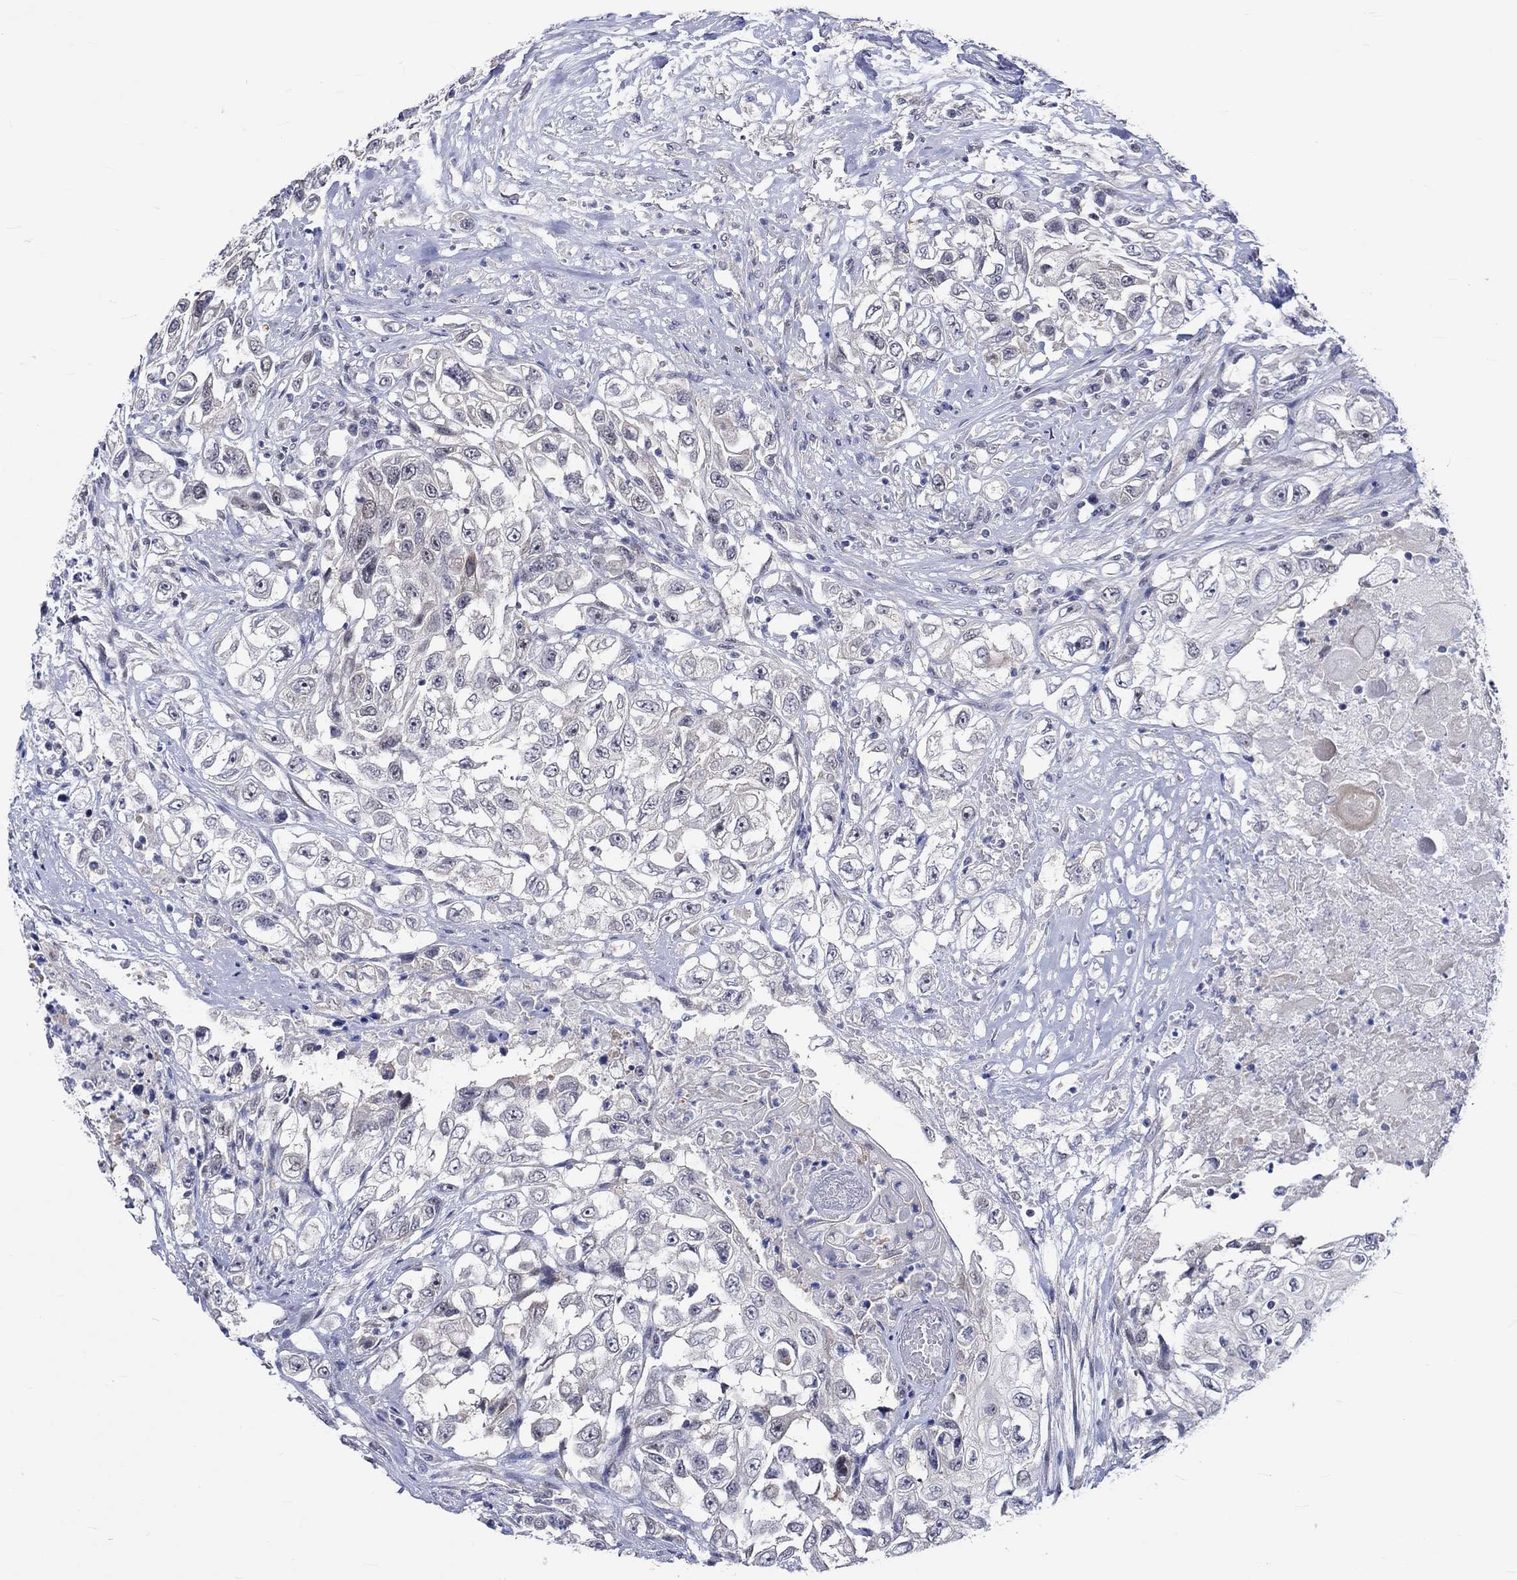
{"staining": {"intensity": "negative", "quantity": "none", "location": "none"}, "tissue": "urothelial cancer", "cell_type": "Tumor cells", "image_type": "cancer", "snomed": [{"axis": "morphology", "description": "Urothelial carcinoma, High grade"}, {"axis": "topography", "description": "Urinary bladder"}], "caption": "Tumor cells show no significant positivity in high-grade urothelial carcinoma. (Immunohistochemistry, brightfield microscopy, high magnification).", "gene": "E2F8", "patient": {"sex": "female", "age": 56}}